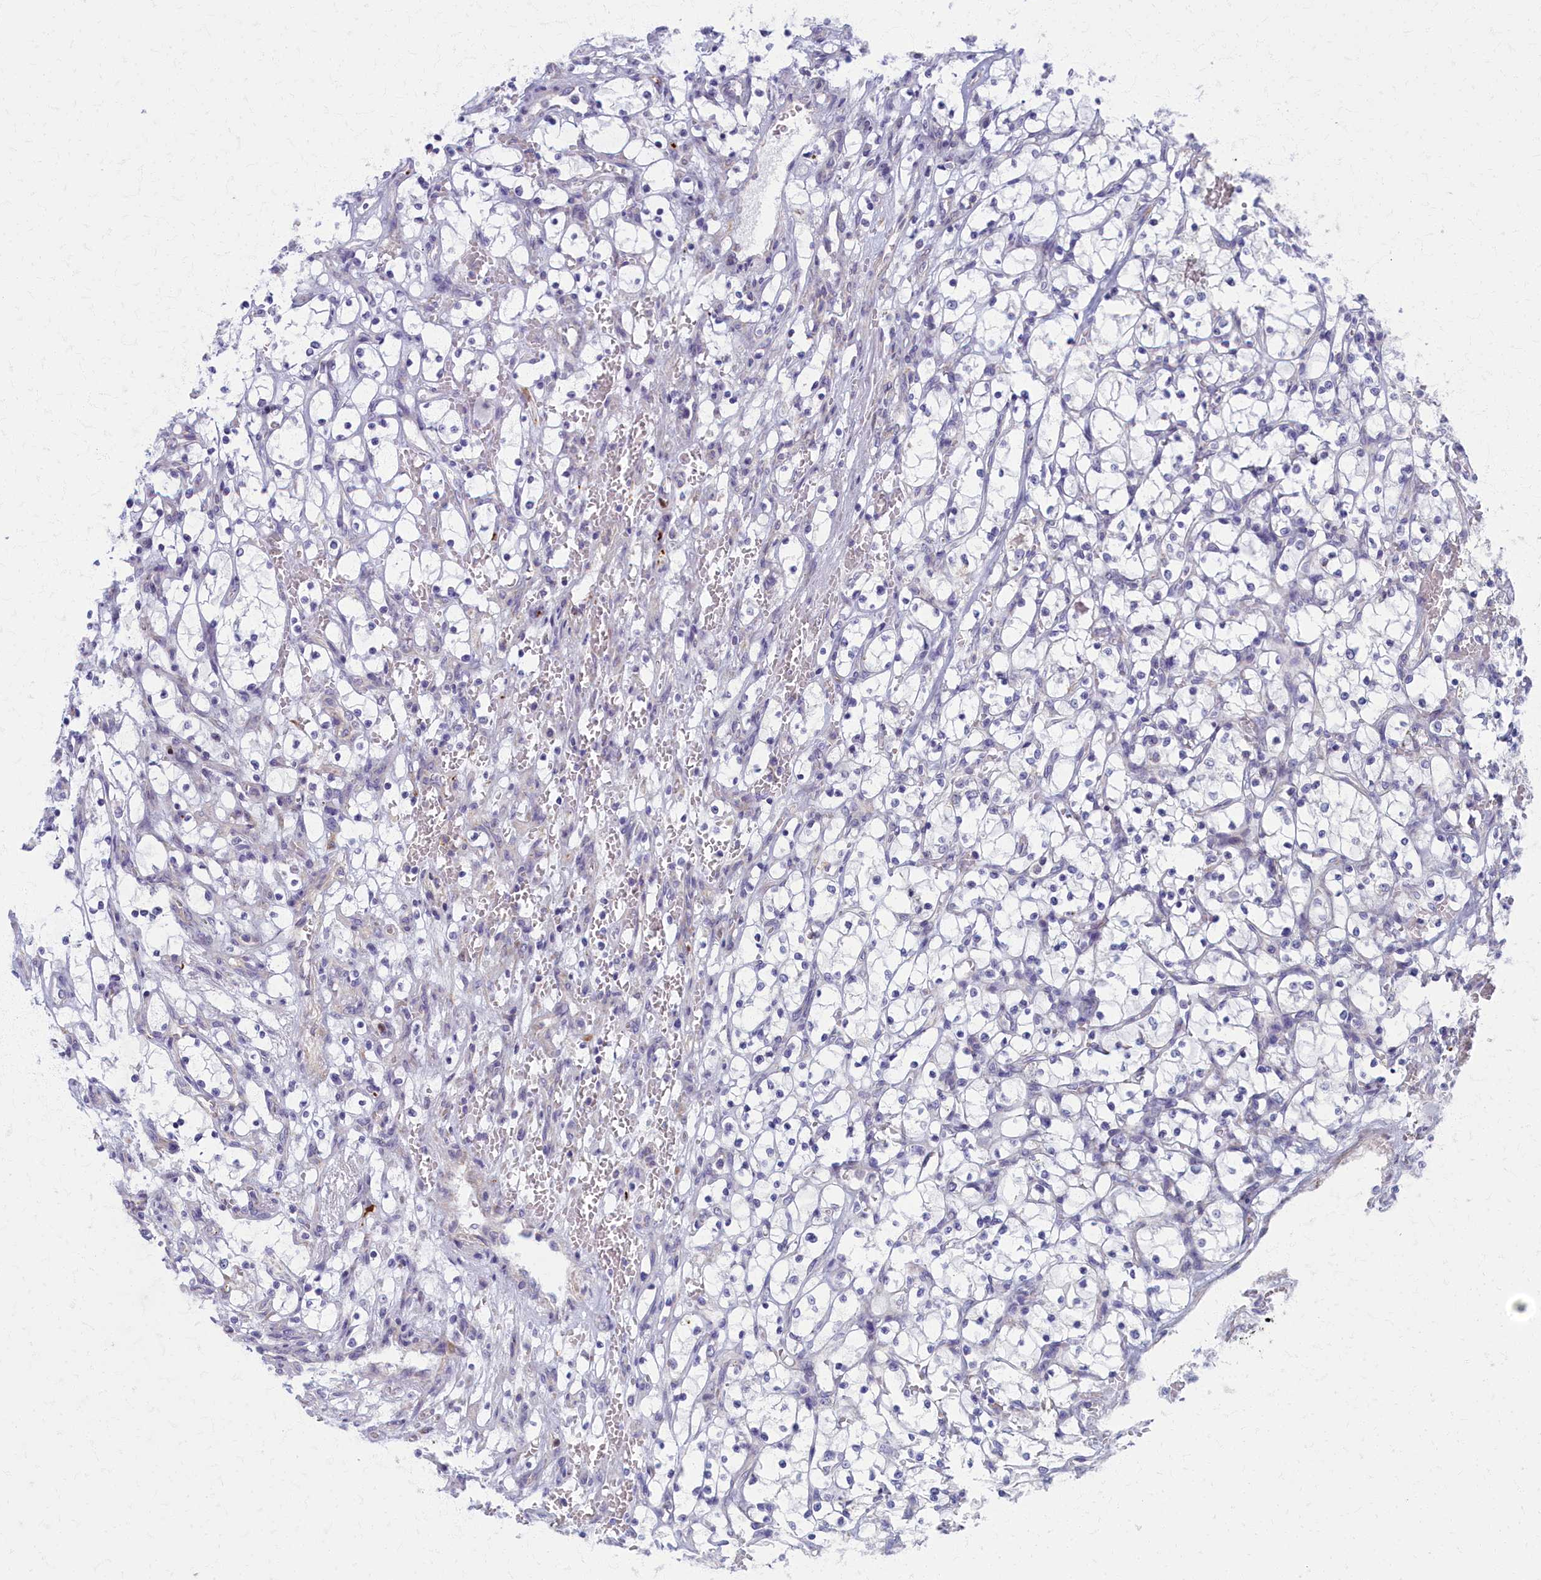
{"staining": {"intensity": "negative", "quantity": "none", "location": "none"}, "tissue": "renal cancer", "cell_type": "Tumor cells", "image_type": "cancer", "snomed": [{"axis": "morphology", "description": "Adenocarcinoma, NOS"}, {"axis": "topography", "description": "Kidney"}], "caption": "A photomicrograph of renal cancer (adenocarcinoma) stained for a protein reveals no brown staining in tumor cells.", "gene": "MRPS25", "patient": {"sex": "female", "age": 69}}